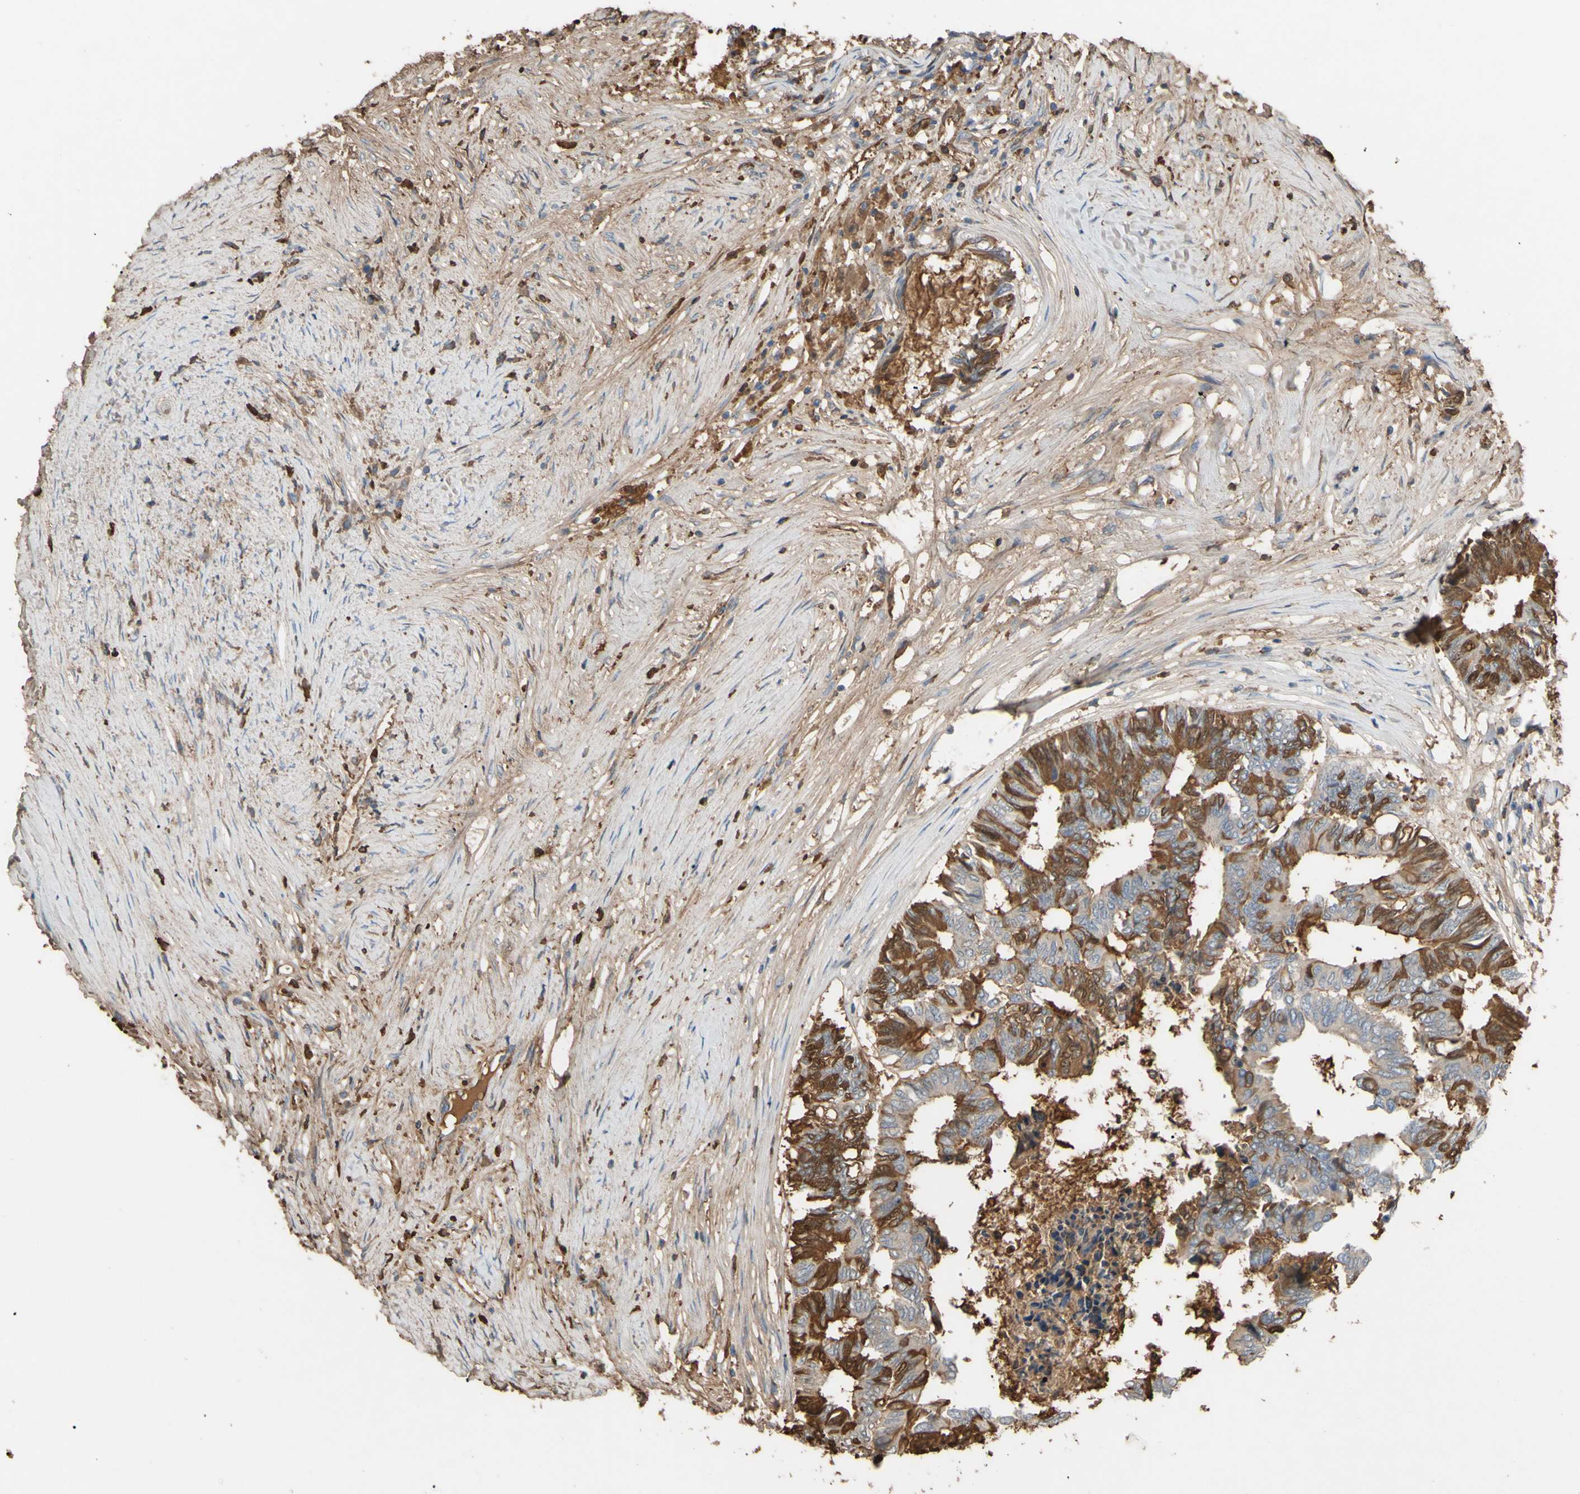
{"staining": {"intensity": "moderate", "quantity": "25%-75%", "location": "cytoplasmic/membranous"}, "tissue": "colorectal cancer", "cell_type": "Tumor cells", "image_type": "cancer", "snomed": [{"axis": "morphology", "description": "Adenocarcinoma, NOS"}, {"axis": "topography", "description": "Rectum"}], "caption": "A high-resolution photomicrograph shows immunohistochemistry staining of adenocarcinoma (colorectal), which shows moderate cytoplasmic/membranous expression in approximately 25%-75% of tumor cells.", "gene": "PTGDS", "patient": {"sex": "male", "age": 63}}